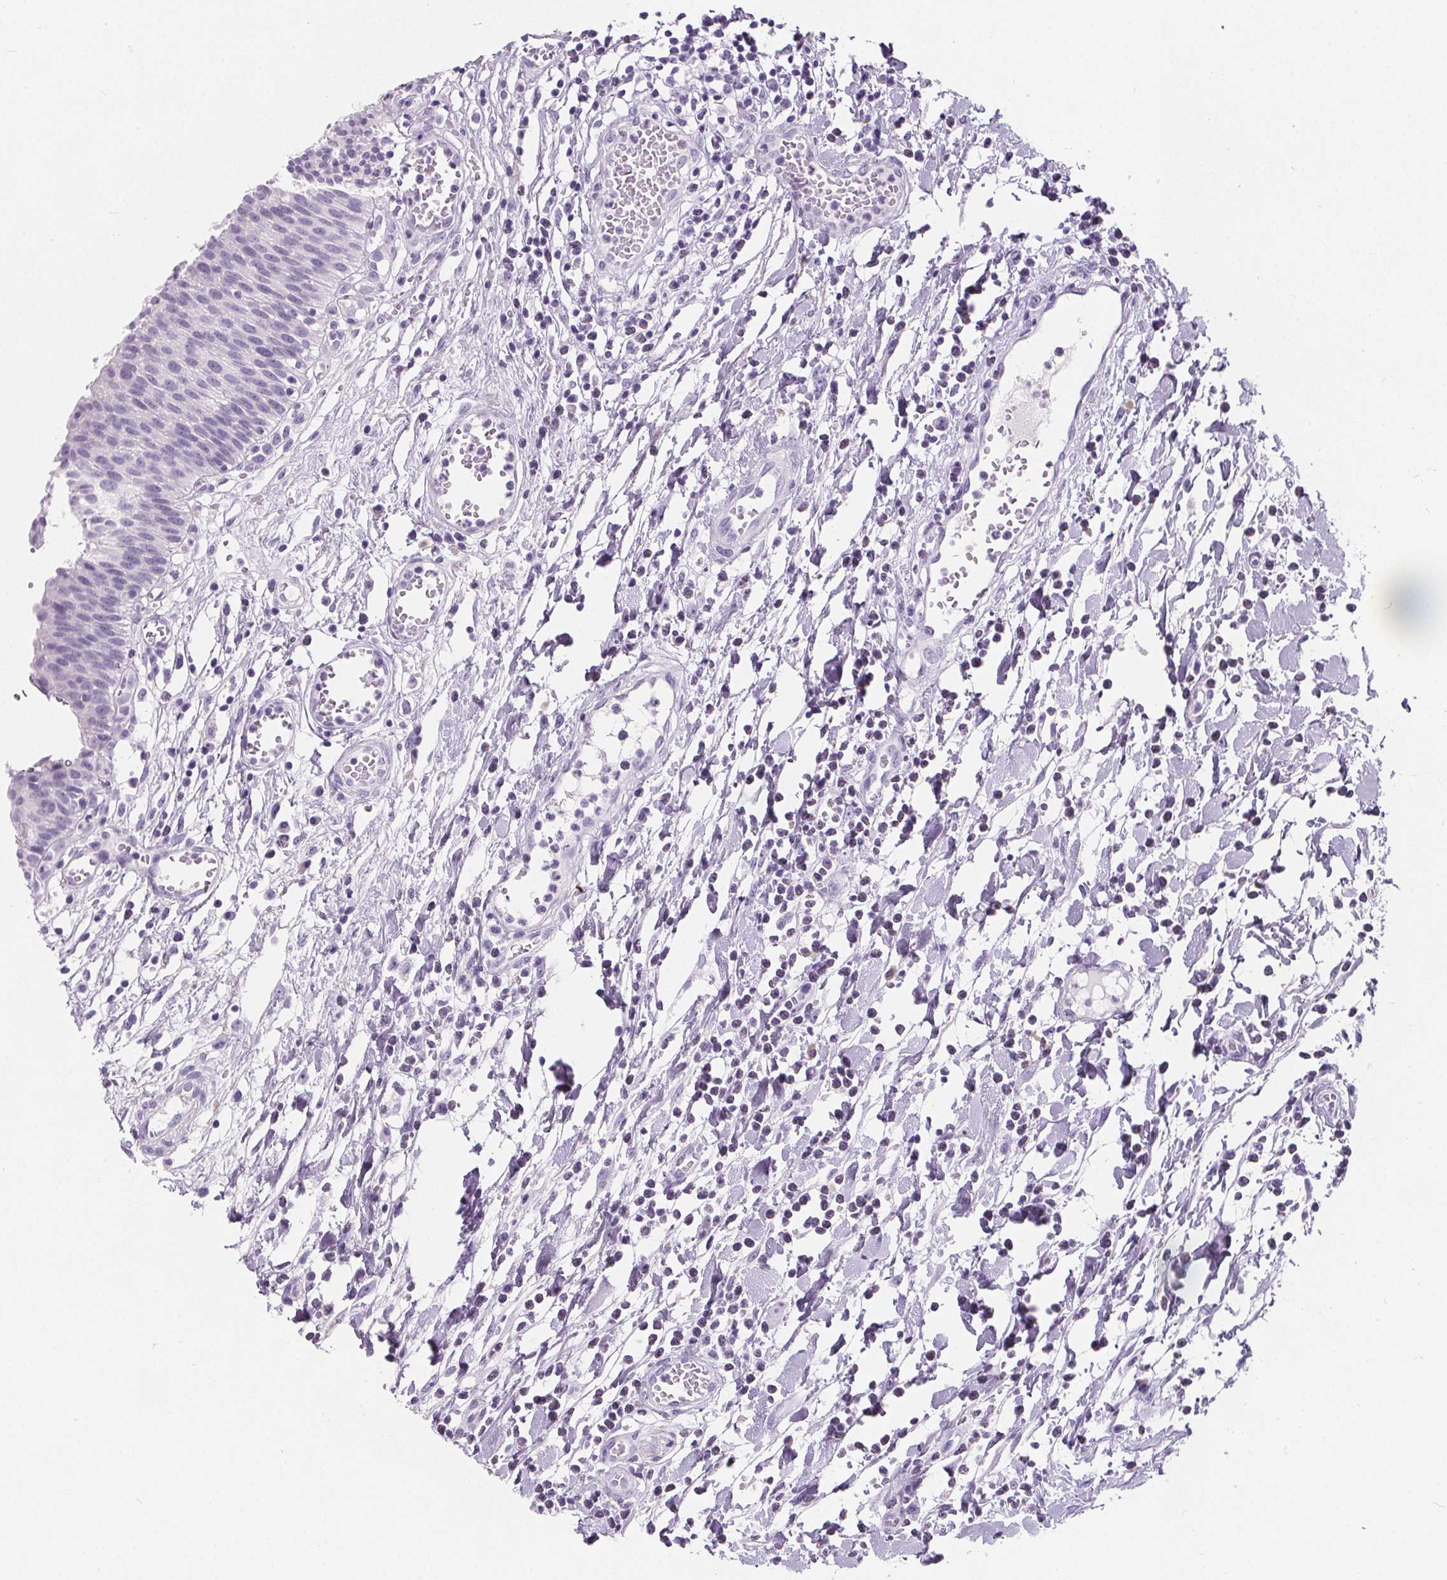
{"staining": {"intensity": "negative", "quantity": "none", "location": "none"}, "tissue": "urinary bladder", "cell_type": "Urothelial cells", "image_type": "normal", "snomed": [{"axis": "morphology", "description": "Normal tissue, NOS"}, {"axis": "topography", "description": "Urinary bladder"}], "caption": "Urinary bladder stained for a protein using immunohistochemistry (IHC) demonstrates no positivity urothelial cells.", "gene": "ADRB1", "patient": {"sex": "male", "age": 64}}